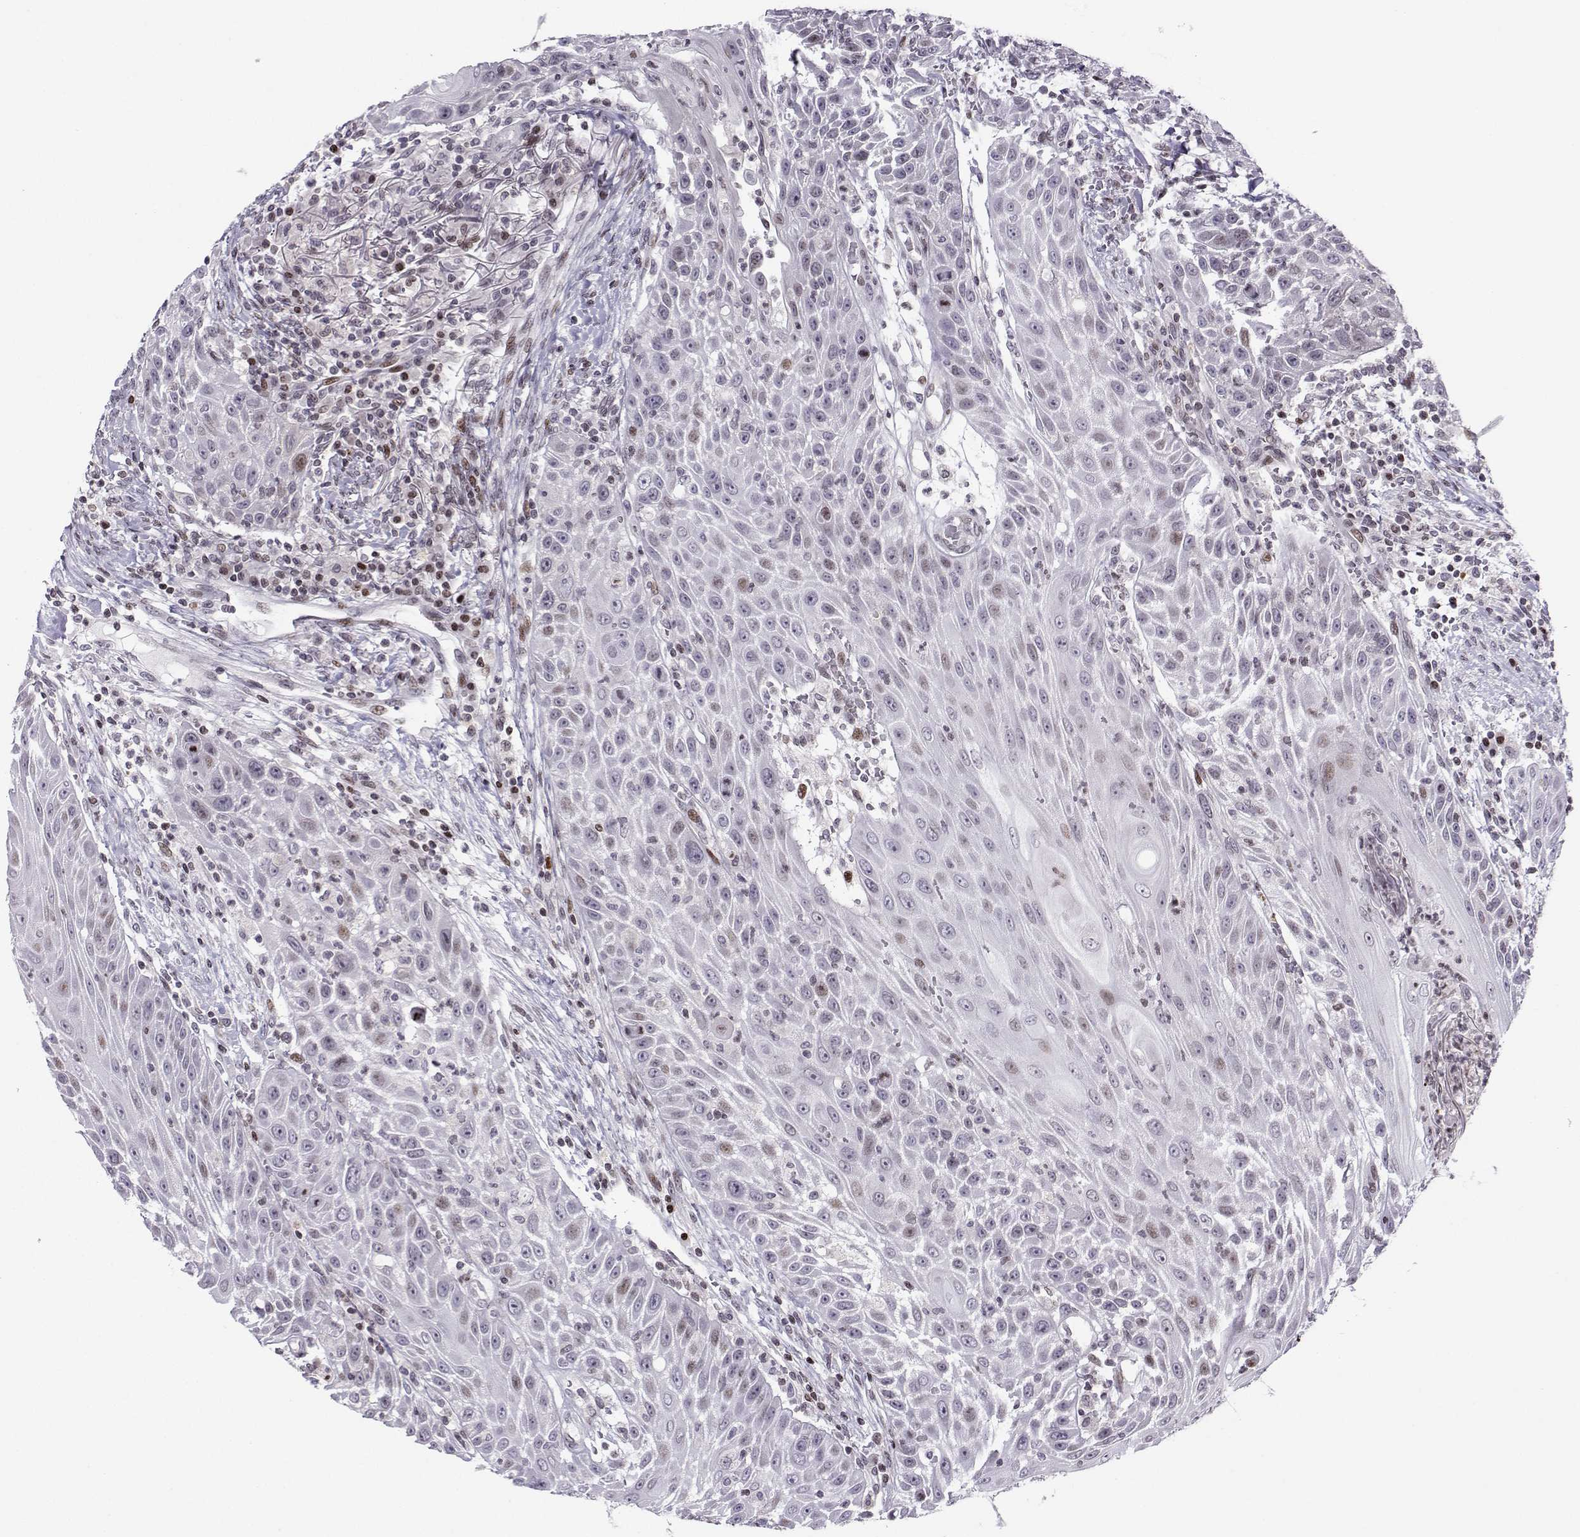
{"staining": {"intensity": "weak", "quantity": "<25%", "location": "nuclear"}, "tissue": "head and neck cancer", "cell_type": "Tumor cells", "image_type": "cancer", "snomed": [{"axis": "morphology", "description": "Squamous cell carcinoma, NOS"}, {"axis": "topography", "description": "Head-Neck"}], "caption": "DAB (3,3'-diaminobenzidine) immunohistochemical staining of human head and neck cancer demonstrates no significant staining in tumor cells. (Immunohistochemistry (ihc), brightfield microscopy, high magnification).", "gene": "ZNF19", "patient": {"sex": "male", "age": 69}}